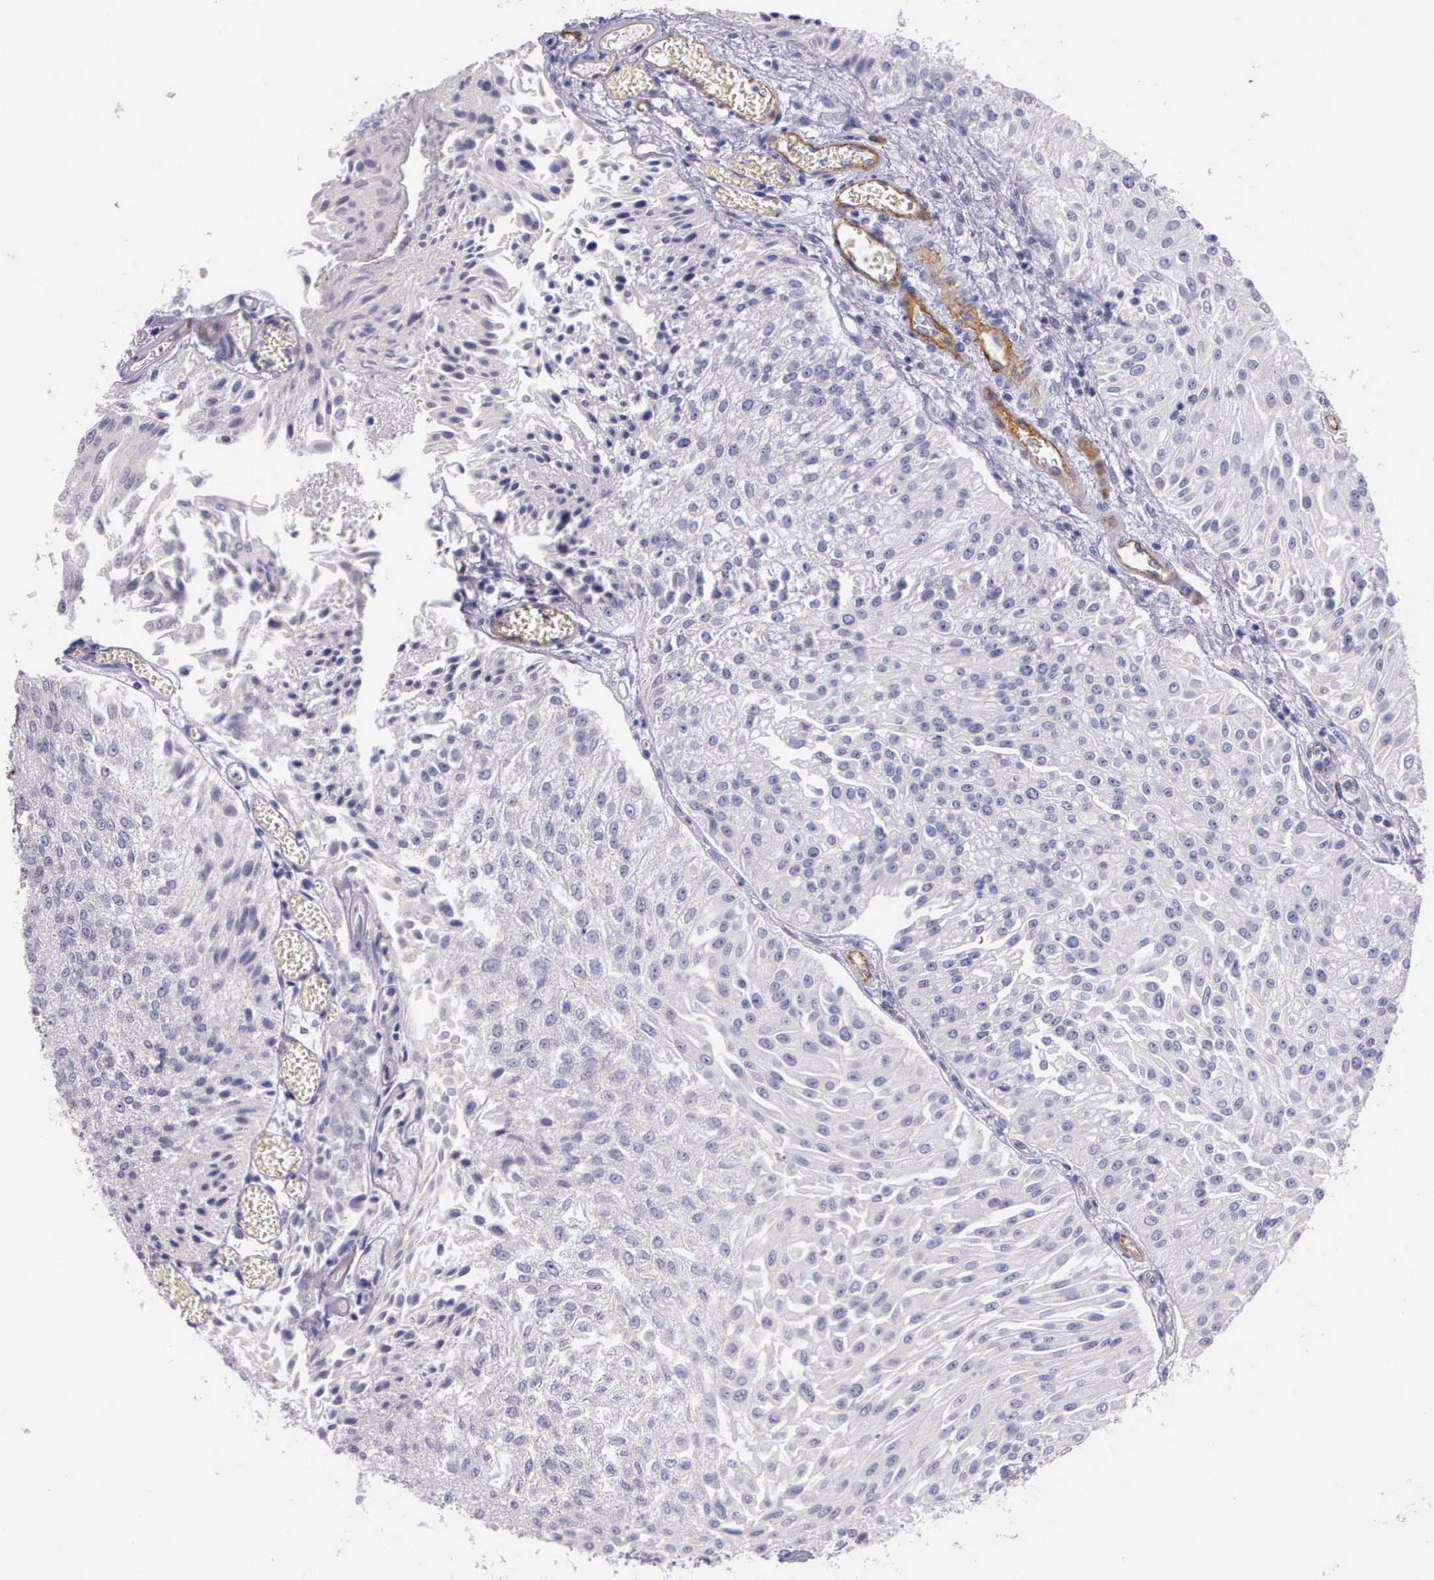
{"staining": {"intensity": "negative", "quantity": "none", "location": "none"}, "tissue": "urothelial cancer", "cell_type": "Tumor cells", "image_type": "cancer", "snomed": [{"axis": "morphology", "description": "Urothelial carcinoma, Low grade"}, {"axis": "topography", "description": "Urinary bladder"}], "caption": "Urothelial carcinoma (low-grade) was stained to show a protein in brown. There is no significant positivity in tumor cells.", "gene": "THSD7A", "patient": {"sex": "male", "age": 86}}